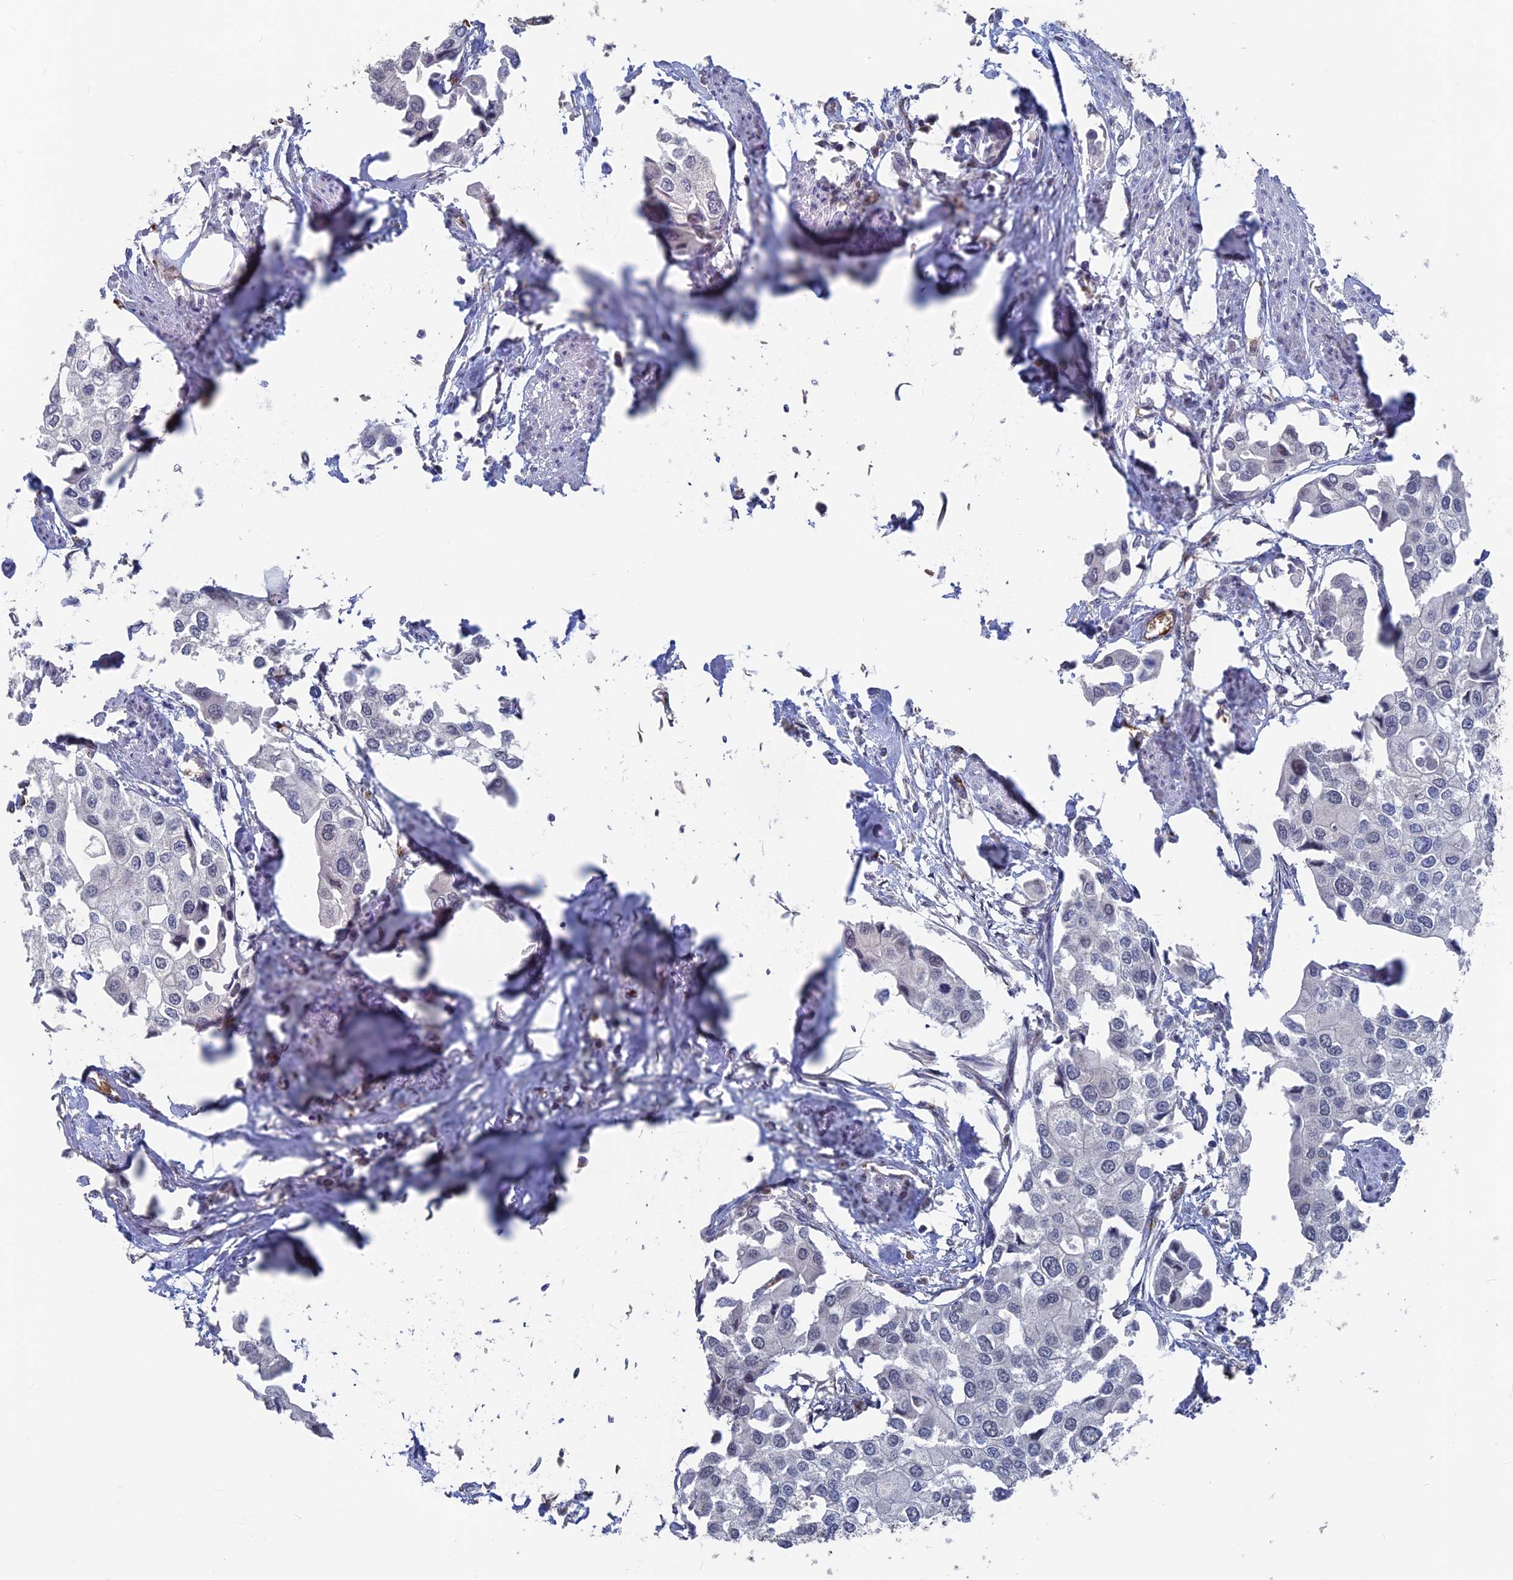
{"staining": {"intensity": "negative", "quantity": "none", "location": "none"}, "tissue": "urothelial cancer", "cell_type": "Tumor cells", "image_type": "cancer", "snomed": [{"axis": "morphology", "description": "Urothelial carcinoma, High grade"}, {"axis": "topography", "description": "Urinary bladder"}], "caption": "Immunohistochemistry (IHC) of high-grade urothelial carcinoma reveals no staining in tumor cells.", "gene": "SH3D21", "patient": {"sex": "male", "age": 64}}